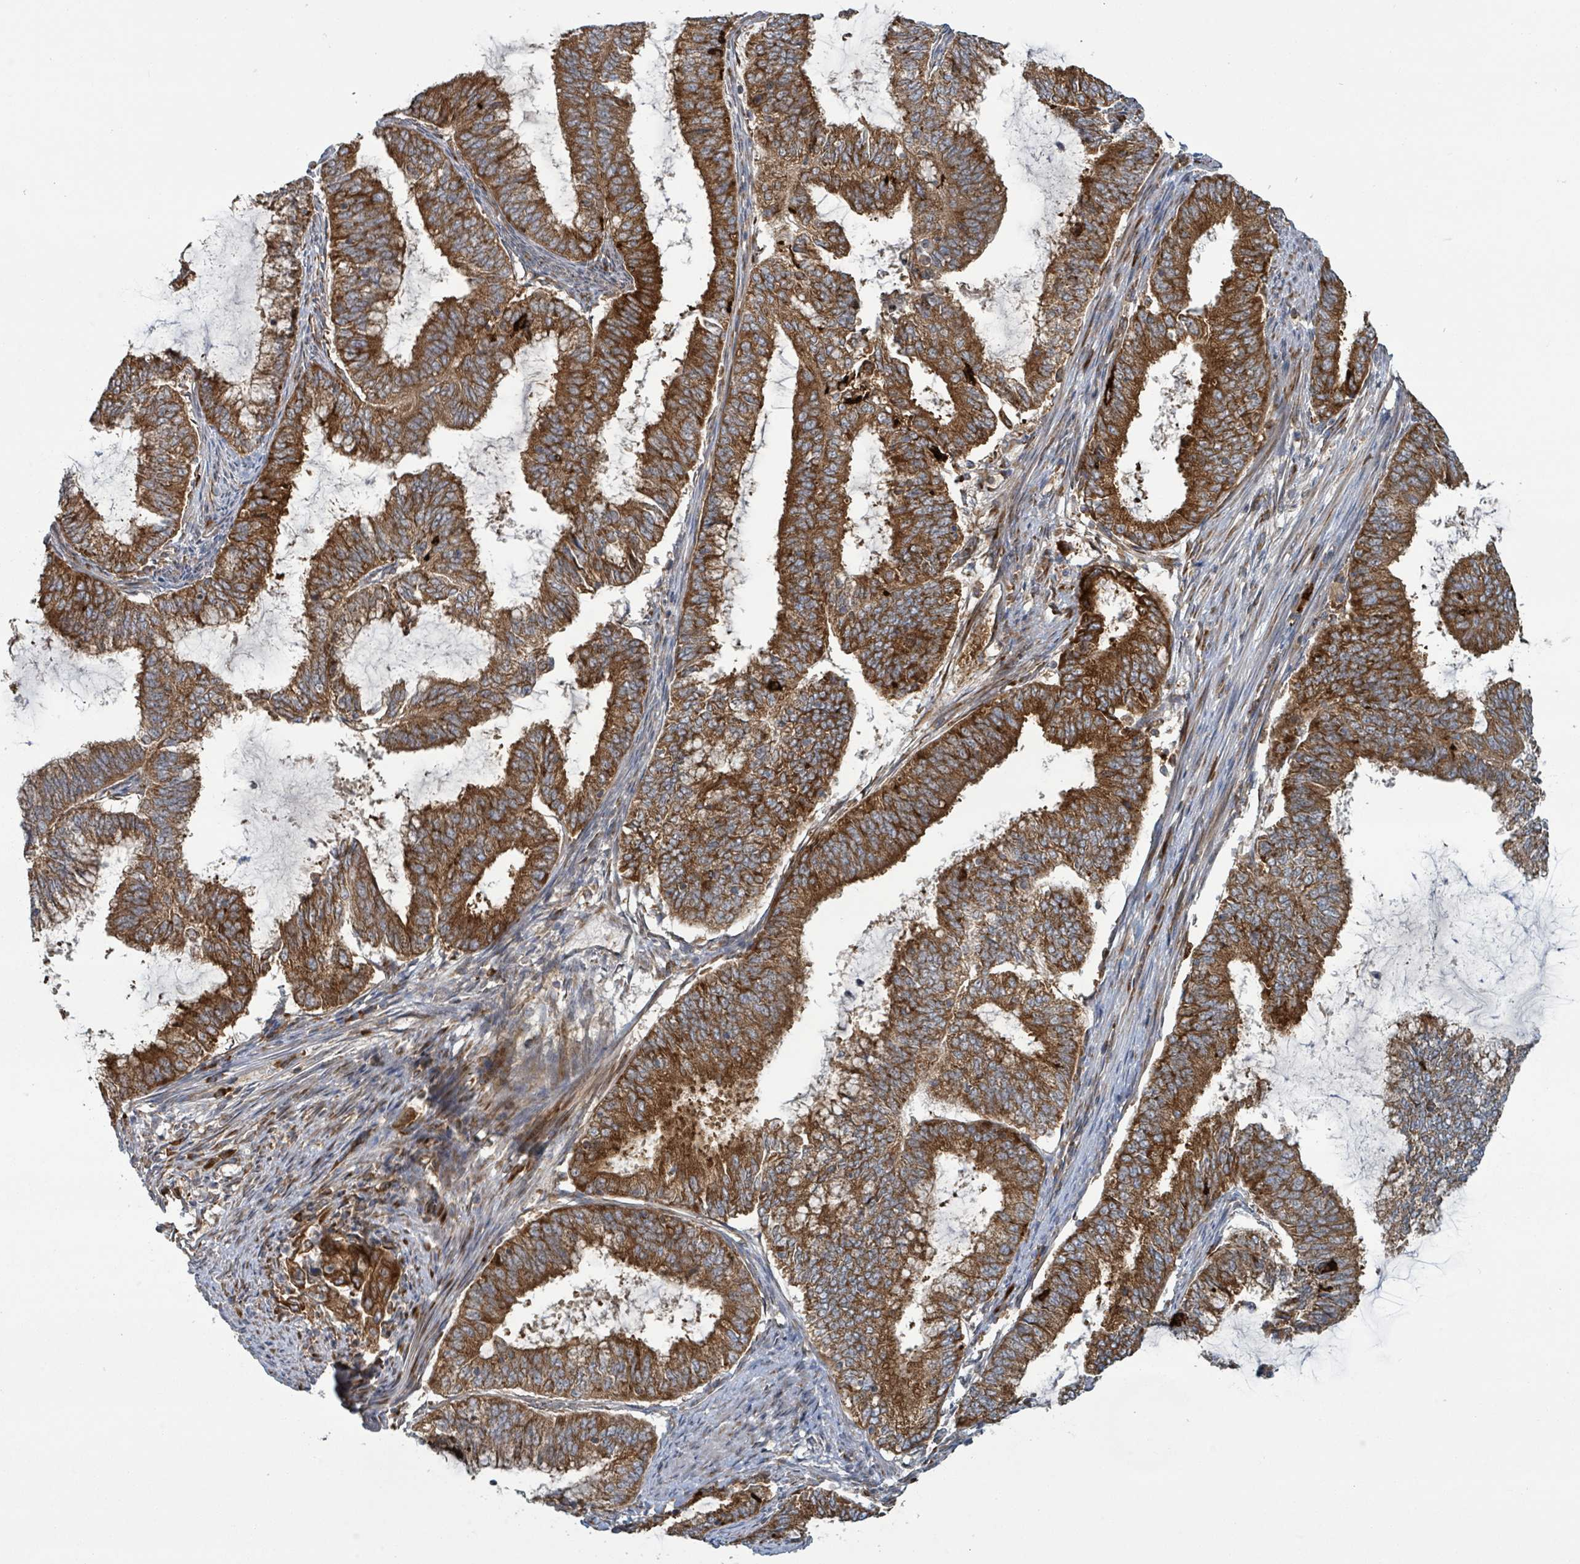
{"staining": {"intensity": "strong", "quantity": ">75%", "location": "cytoplasmic/membranous"}, "tissue": "endometrial cancer", "cell_type": "Tumor cells", "image_type": "cancer", "snomed": [{"axis": "morphology", "description": "Adenocarcinoma, NOS"}, {"axis": "topography", "description": "Endometrium"}], "caption": "Endometrial adenocarcinoma stained with DAB IHC exhibits high levels of strong cytoplasmic/membranous expression in approximately >75% of tumor cells. Nuclei are stained in blue.", "gene": "OR51E1", "patient": {"sex": "female", "age": 51}}